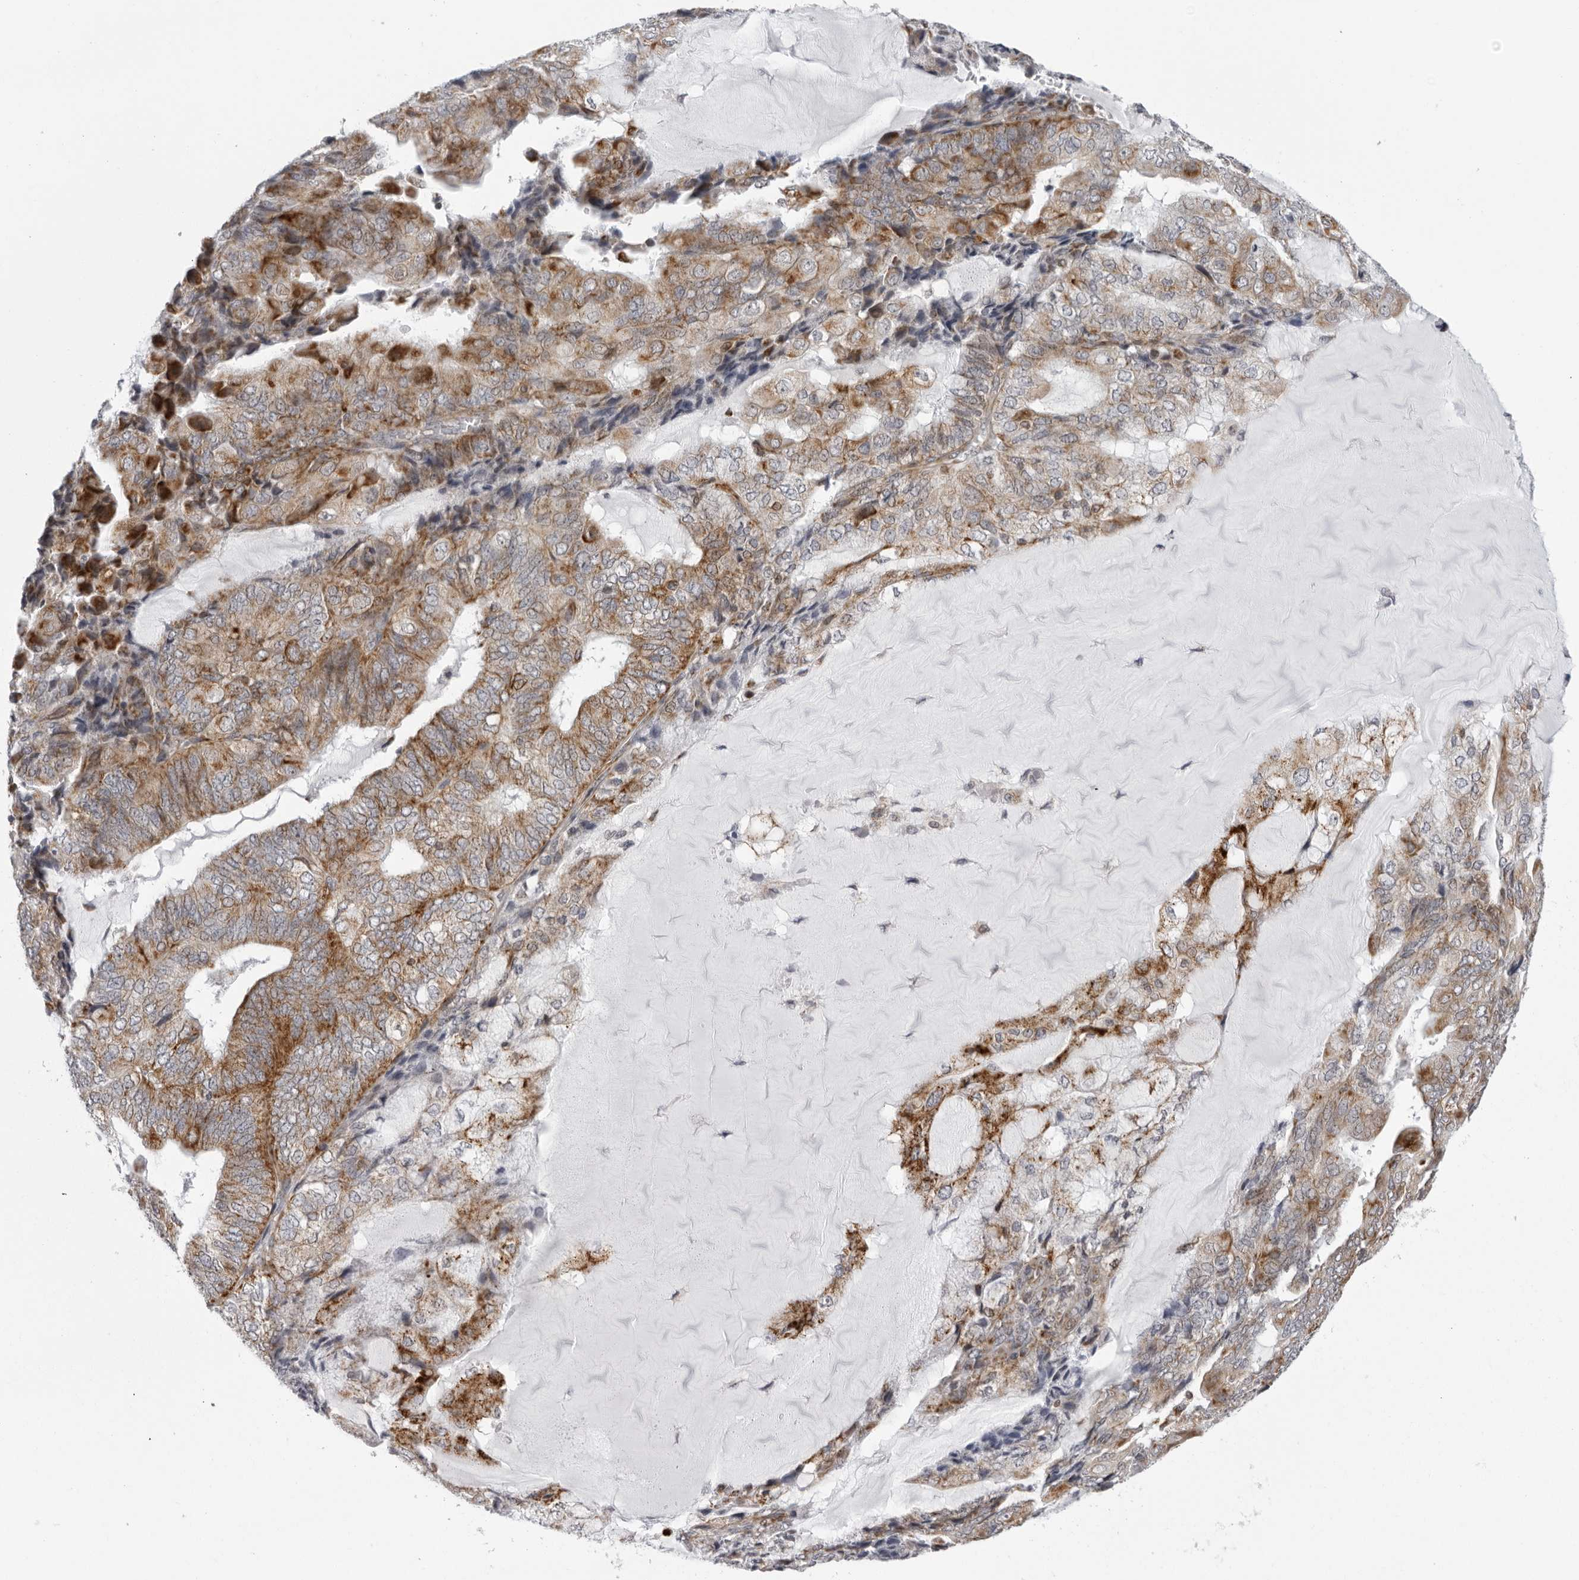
{"staining": {"intensity": "moderate", "quantity": ">75%", "location": "cytoplasmic/membranous"}, "tissue": "endometrial cancer", "cell_type": "Tumor cells", "image_type": "cancer", "snomed": [{"axis": "morphology", "description": "Adenocarcinoma, NOS"}, {"axis": "topography", "description": "Endometrium"}], "caption": "Endometrial cancer stained for a protein (brown) demonstrates moderate cytoplasmic/membranous positive expression in about >75% of tumor cells.", "gene": "CPT2", "patient": {"sex": "female", "age": 81}}